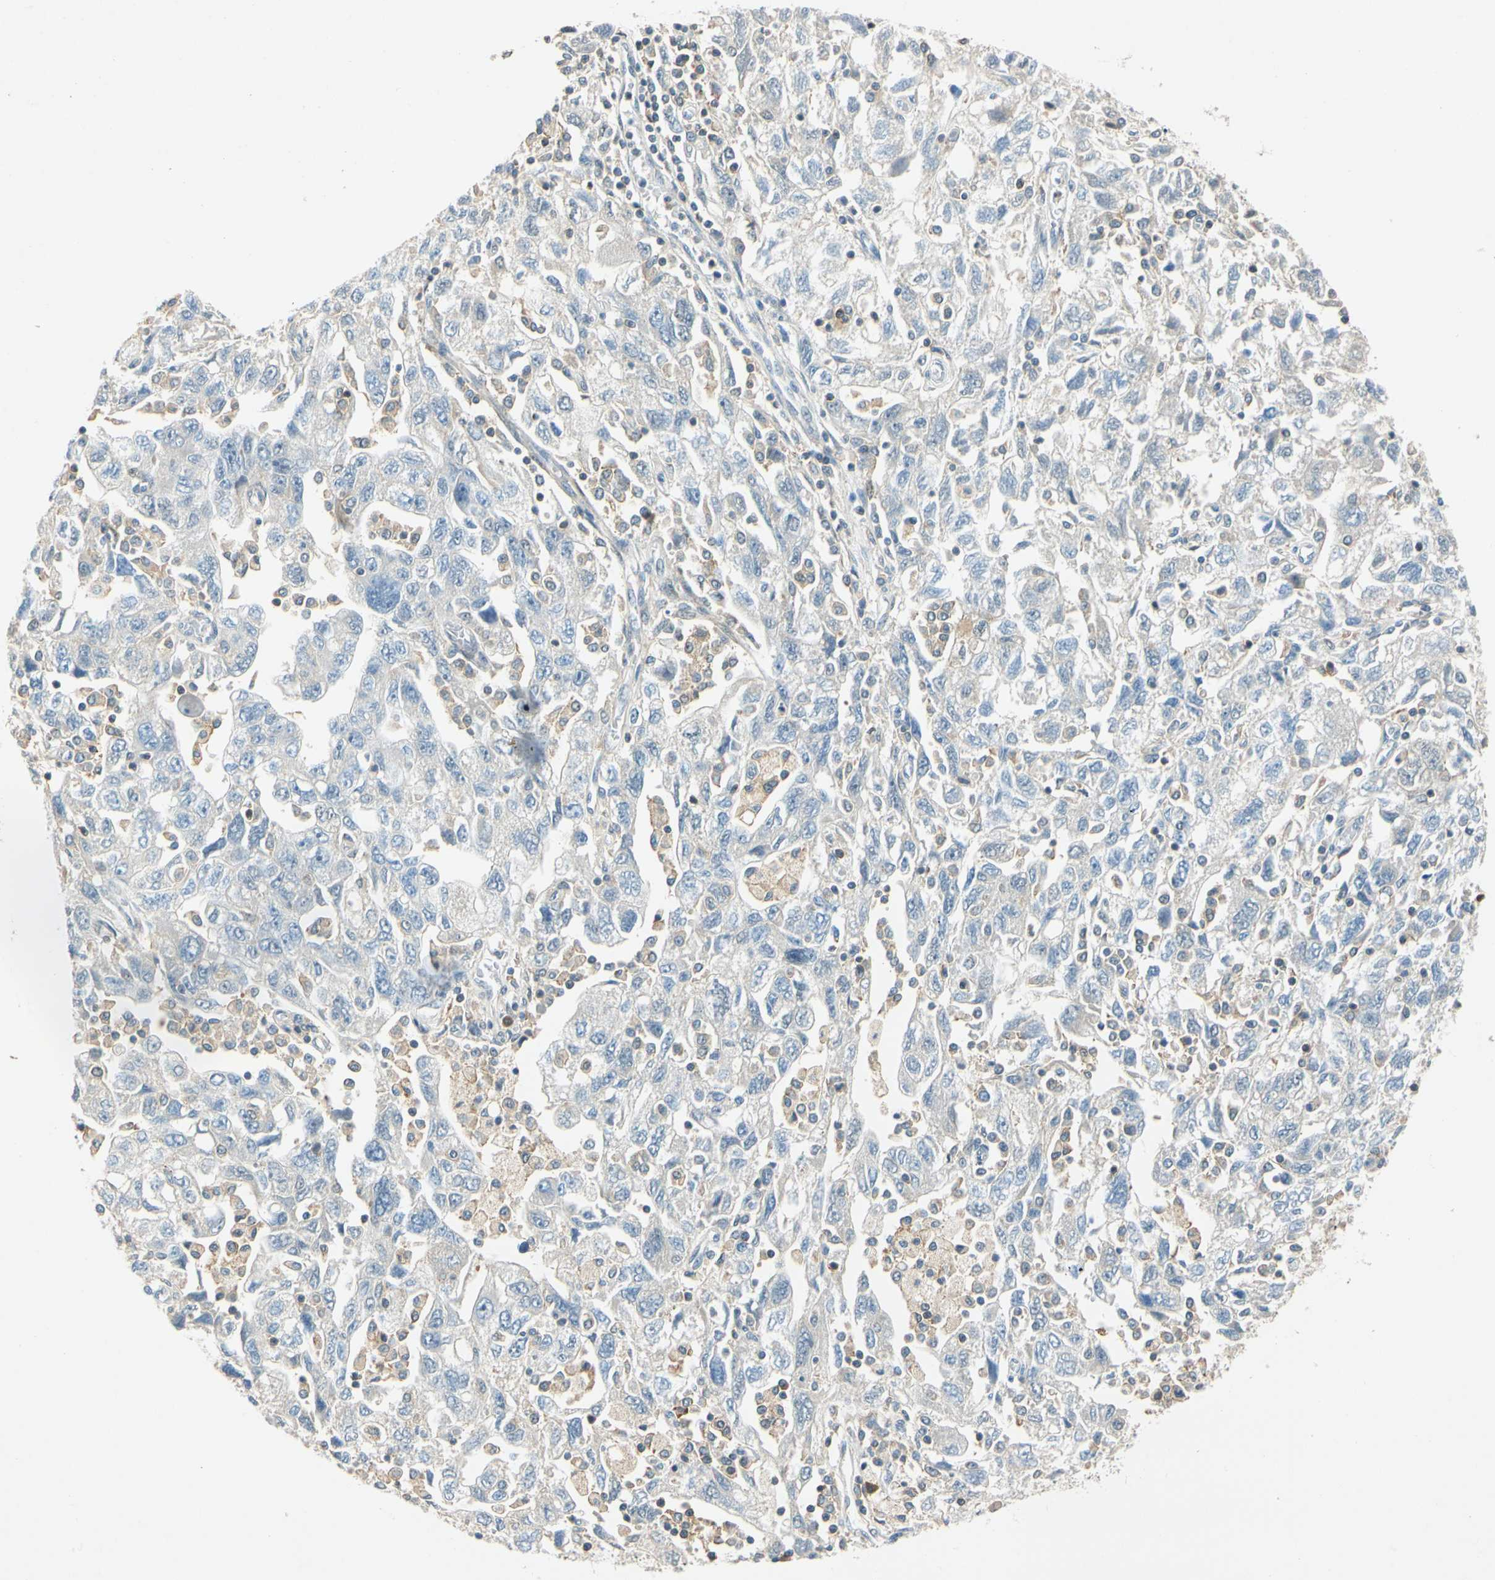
{"staining": {"intensity": "weak", "quantity": "<25%", "location": "cytoplasmic/membranous"}, "tissue": "ovarian cancer", "cell_type": "Tumor cells", "image_type": "cancer", "snomed": [{"axis": "morphology", "description": "Carcinoma, NOS"}, {"axis": "morphology", "description": "Cystadenocarcinoma, serous, NOS"}, {"axis": "topography", "description": "Ovary"}], "caption": "Immunohistochemical staining of serous cystadenocarcinoma (ovarian) displays no significant staining in tumor cells.", "gene": "WIPI1", "patient": {"sex": "female", "age": 69}}